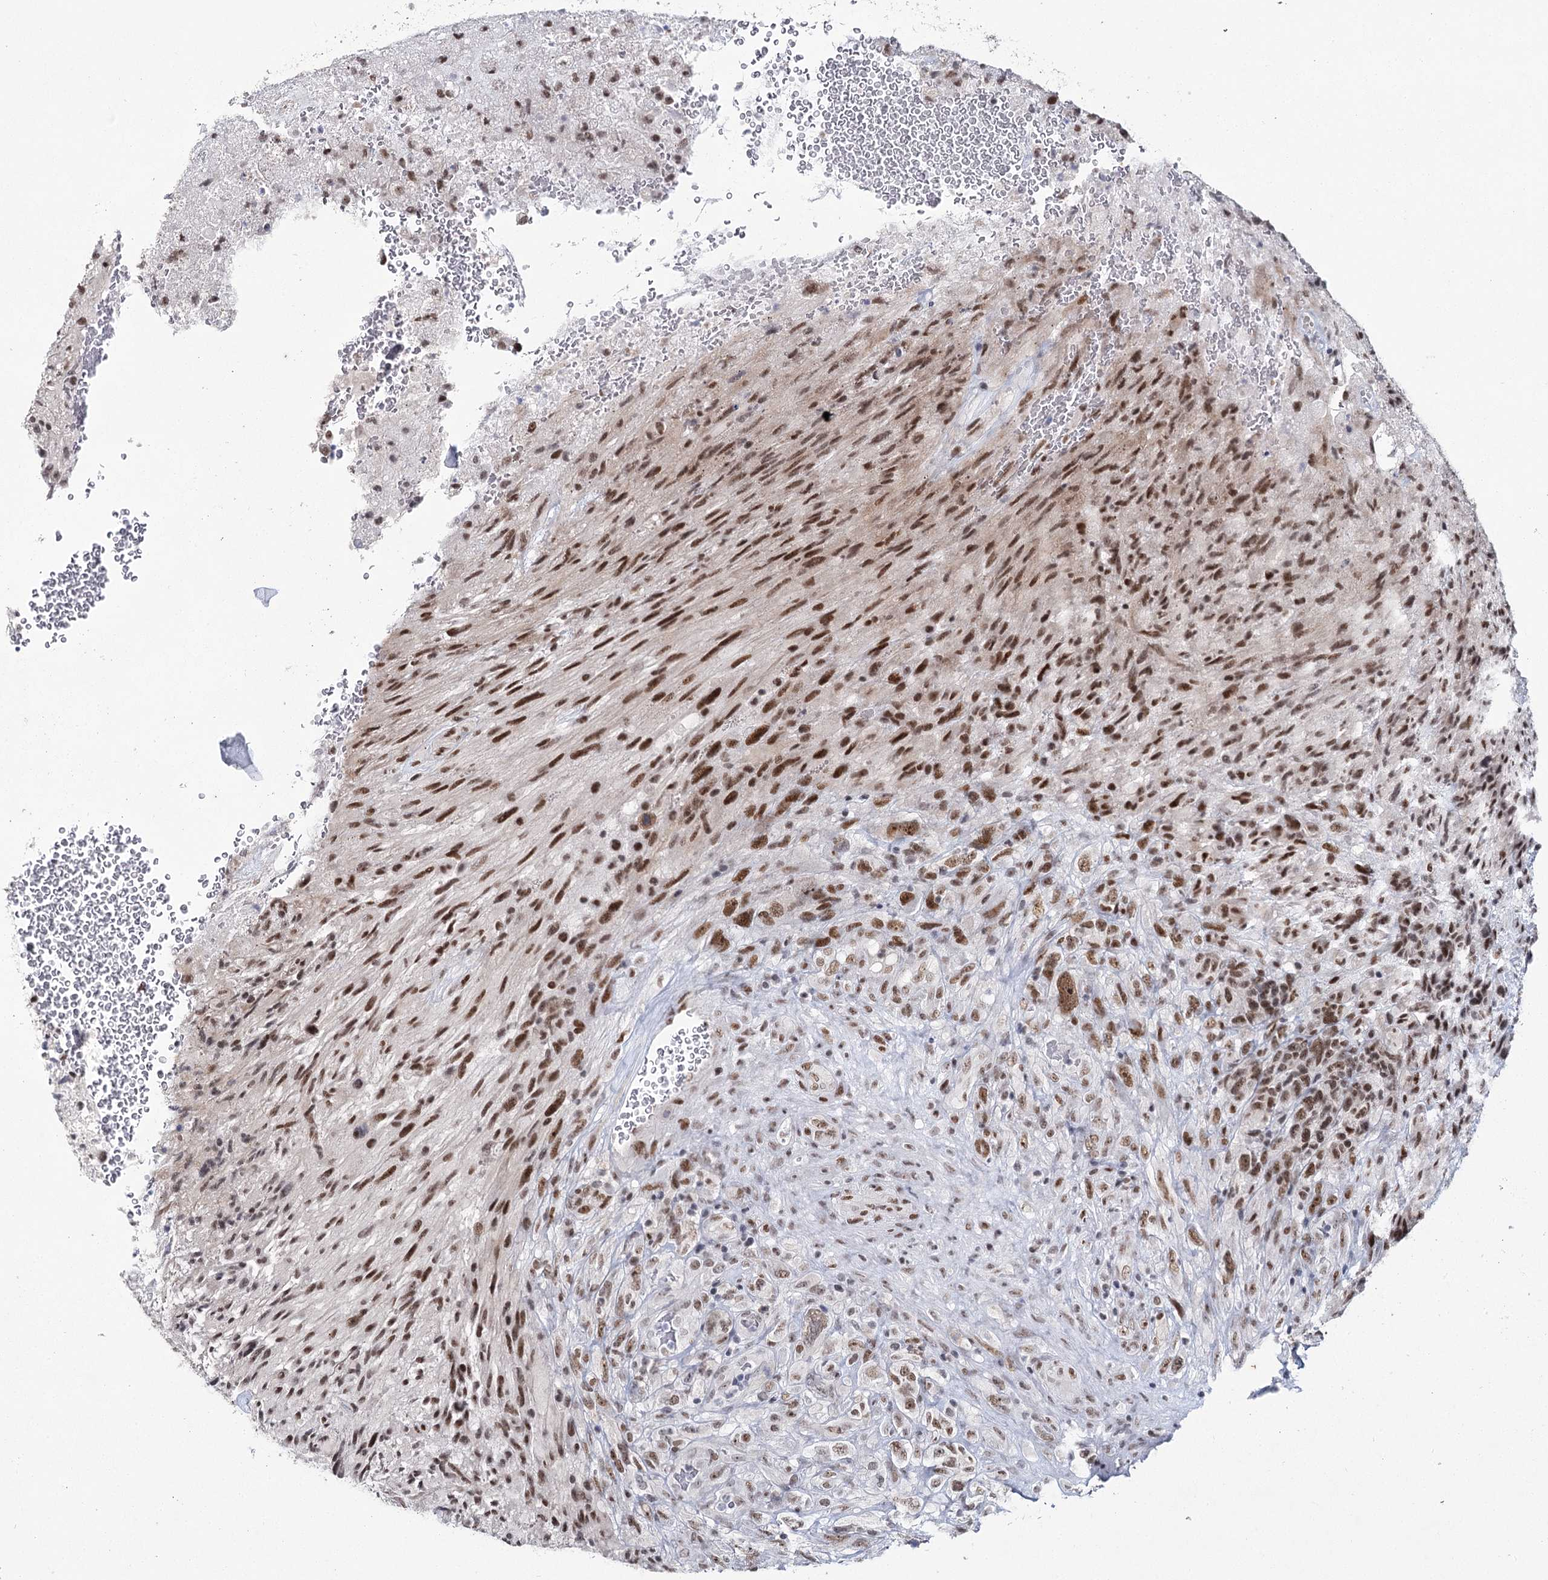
{"staining": {"intensity": "strong", "quantity": ">75%", "location": "nuclear"}, "tissue": "glioma", "cell_type": "Tumor cells", "image_type": "cancer", "snomed": [{"axis": "morphology", "description": "Glioma, malignant, High grade"}, {"axis": "topography", "description": "Brain"}], "caption": "Malignant glioma (high-grade) was stained to show a protein in brown. There is high levels of strong nuclear expression in approximately >75% of tumor cells.", "gene": "SCAF8", "patient": {"sex": "male", "age": 61}}